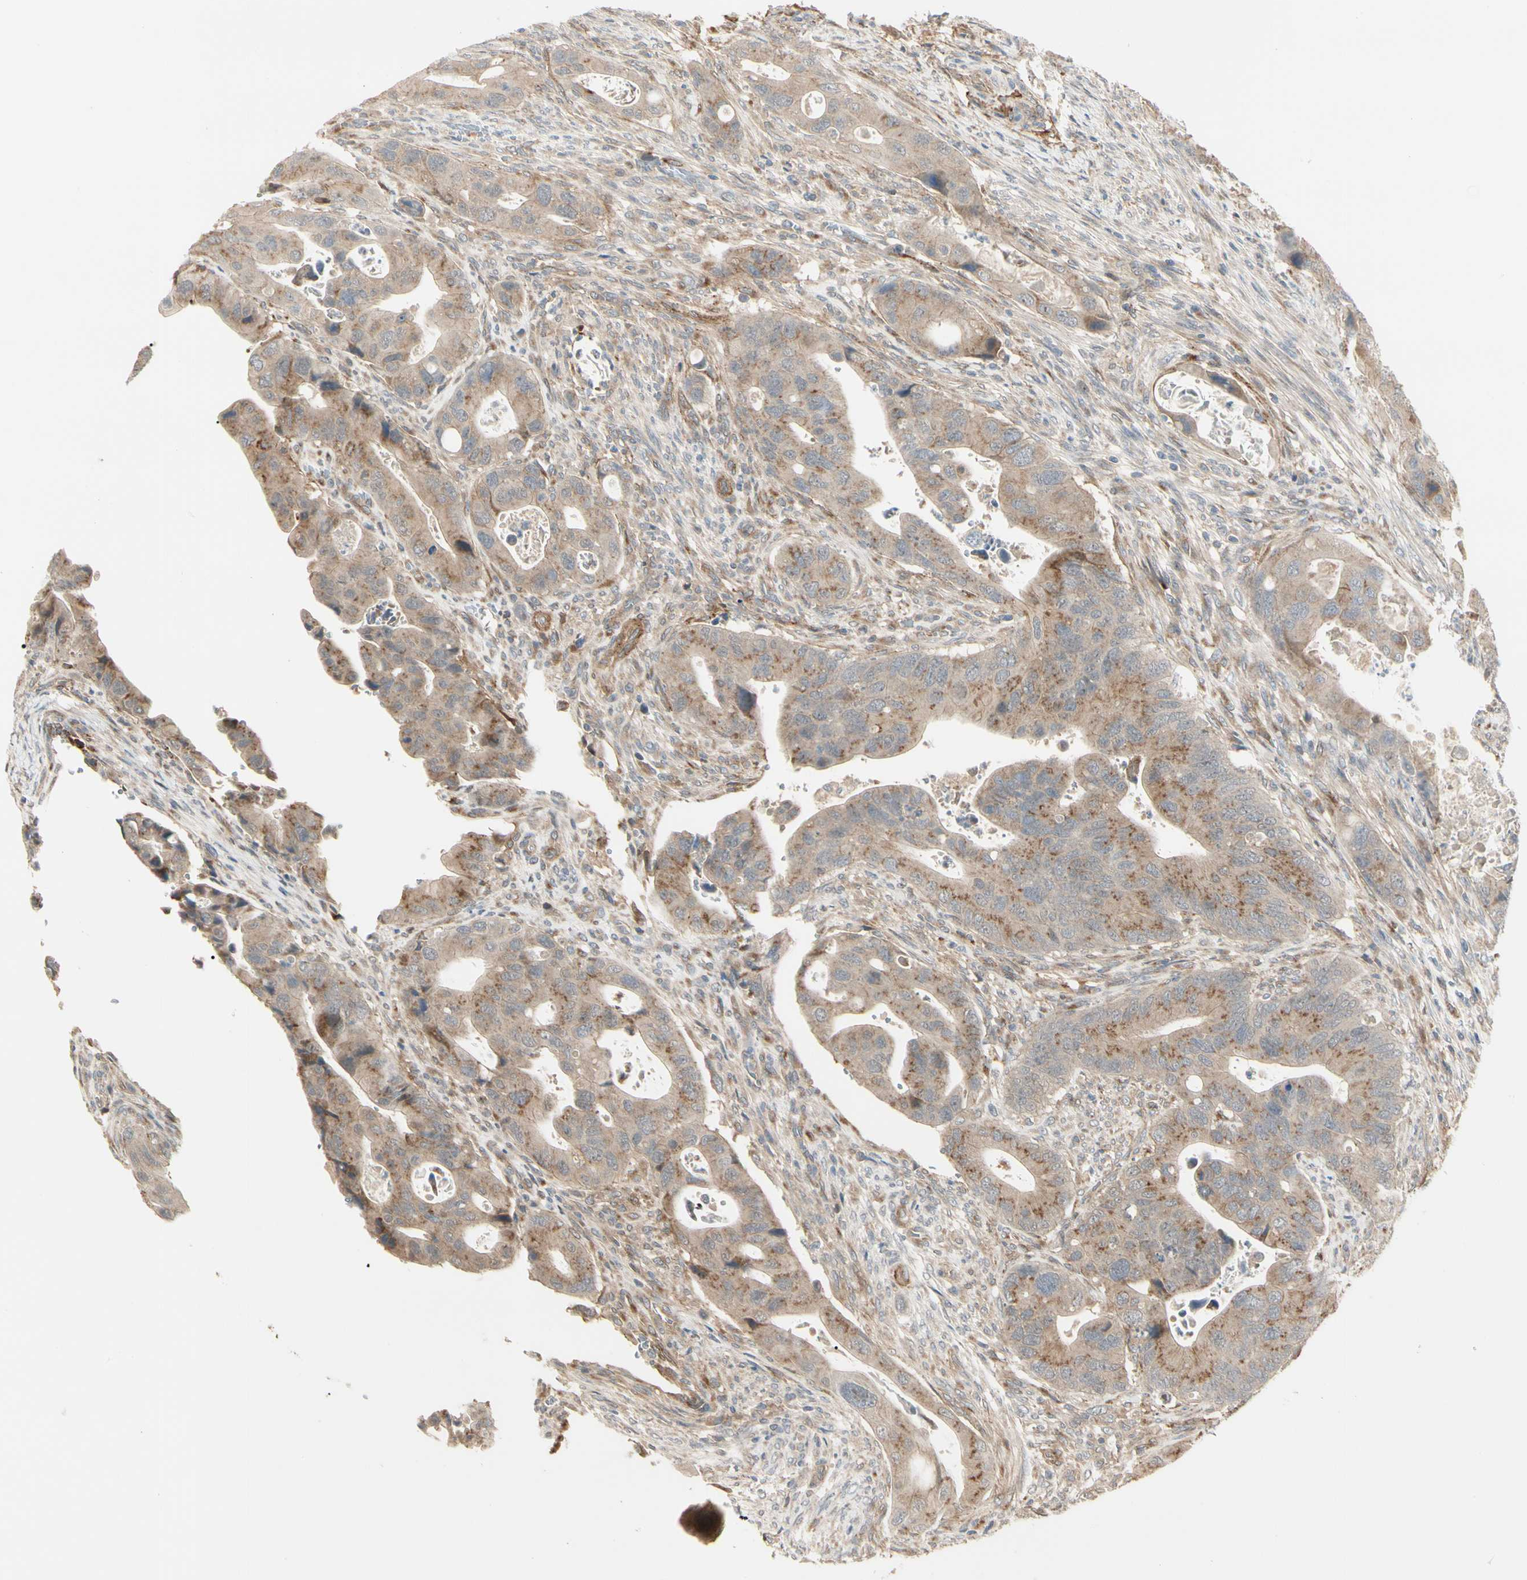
{"staining": {"intensity": "moderate", "quantity": ">75%", "location": "cytoplasmic/membranous"}, "tissue": "colorectal cancer", "cell_type": "Tumor cells", "image_type": "cancer", "snomed": [{"axis": "morphology", "description": "Adenocarcinoma, NOS"}, {"axis": "topography", "description": "Rectum"}], "caption": "Colorectal cancer (adenocarcinoma) stained for a protein shows moderate cytoplasmic/membranous positivity in tumor cells. (Brightfield microscopy of DAB IHC at high magnification).", "gene": "F2R", "patient": {"sex": "female", "age": 57}}